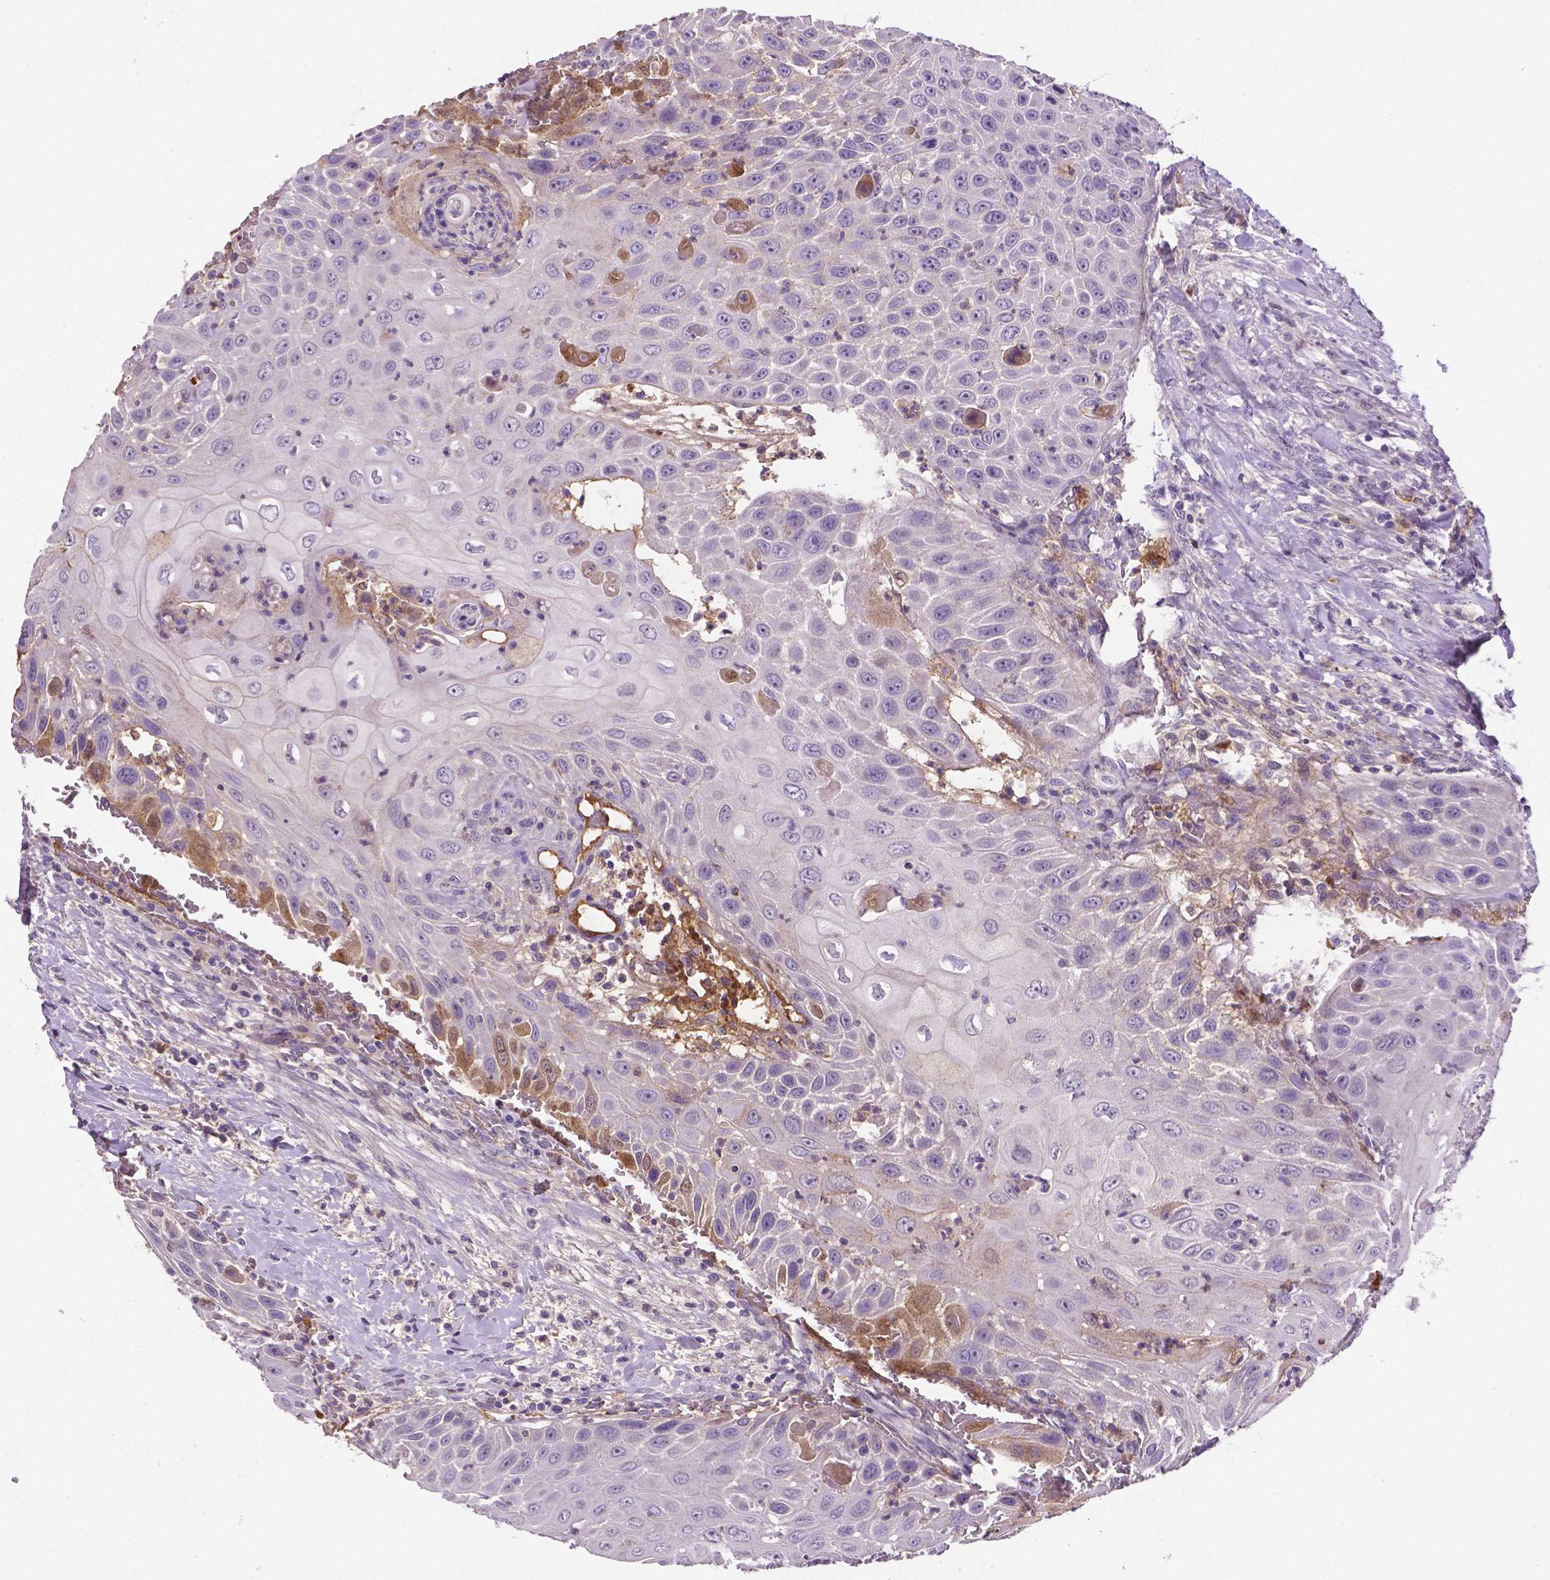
{"staining": {"intensity": "moderate", "quantity": "<25%", "location": "cytoplasmic/membranous"}, "tissue": "head and neck cancer", "cell_type": "Tumor cells", "image_type": "cancer", "snomed": [{"axis": "morphology", "description": "Squamous cell carcinoma, NOS"}, {"axis": "topography", "description": "Head-Neck"}], "caption": "High-magnification brightfield microscopy of head and neck cancer stained with DAB (brown) and counterstained with hematoxylin (blue). tumor cells exhibit moderate cytoplasmic/membranous expression is appreciated in approximately<25% of cells. The staining is performed using DAB (3,3'-diaminobenzidine) brown chromogen to label protein expression. The nuclei are counter-stained blue using hematoxylin.", "gene": "APOE", "patient": {"sex": "male", "age": 69}}